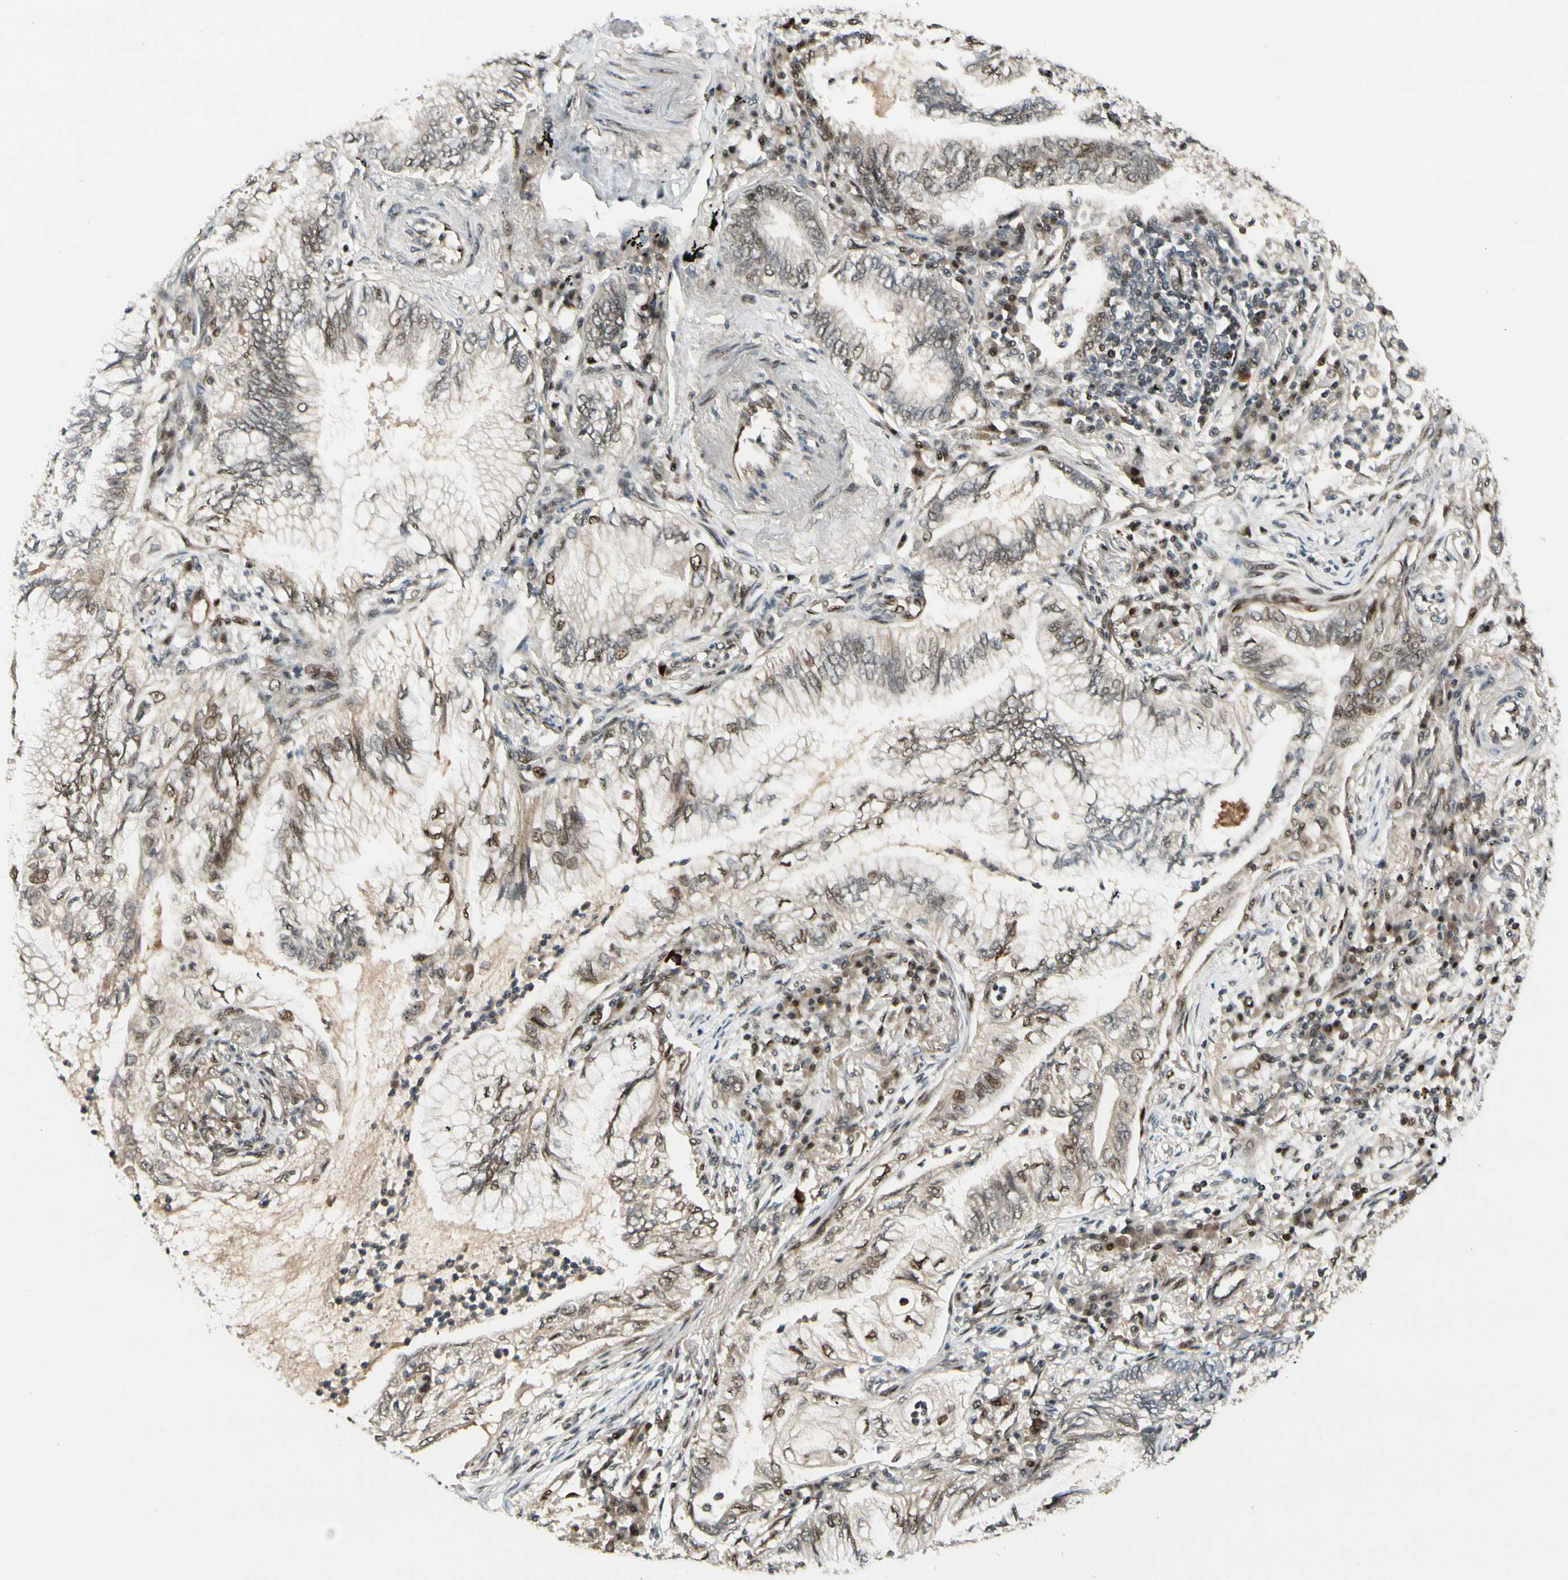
{"staining": {"intensity": "moderate", "quantity": "<25%", "location": "nuclear"}, "tissue": "lung cancer", "cell_type": "Tumor cells", "image_type": "cancer", "snomed": [{"axis": "morphology", "description": "Normal tissue, NOS"}, {"axis": "morphology", "description": "Adenocarcinoma, NOS"}, {"axis": "topography", "description": "Bronchus"}, {"axis": "topography", "description": "Lung"}], "caption": "Brown immunohistochemical staining in human lung cancer (adenocarcinoma) demonstrates moderate nuclear staining in about <25% of tumor cells.", "gene": "CDK11A", "patient": {"sex": "female", "age": 70}}